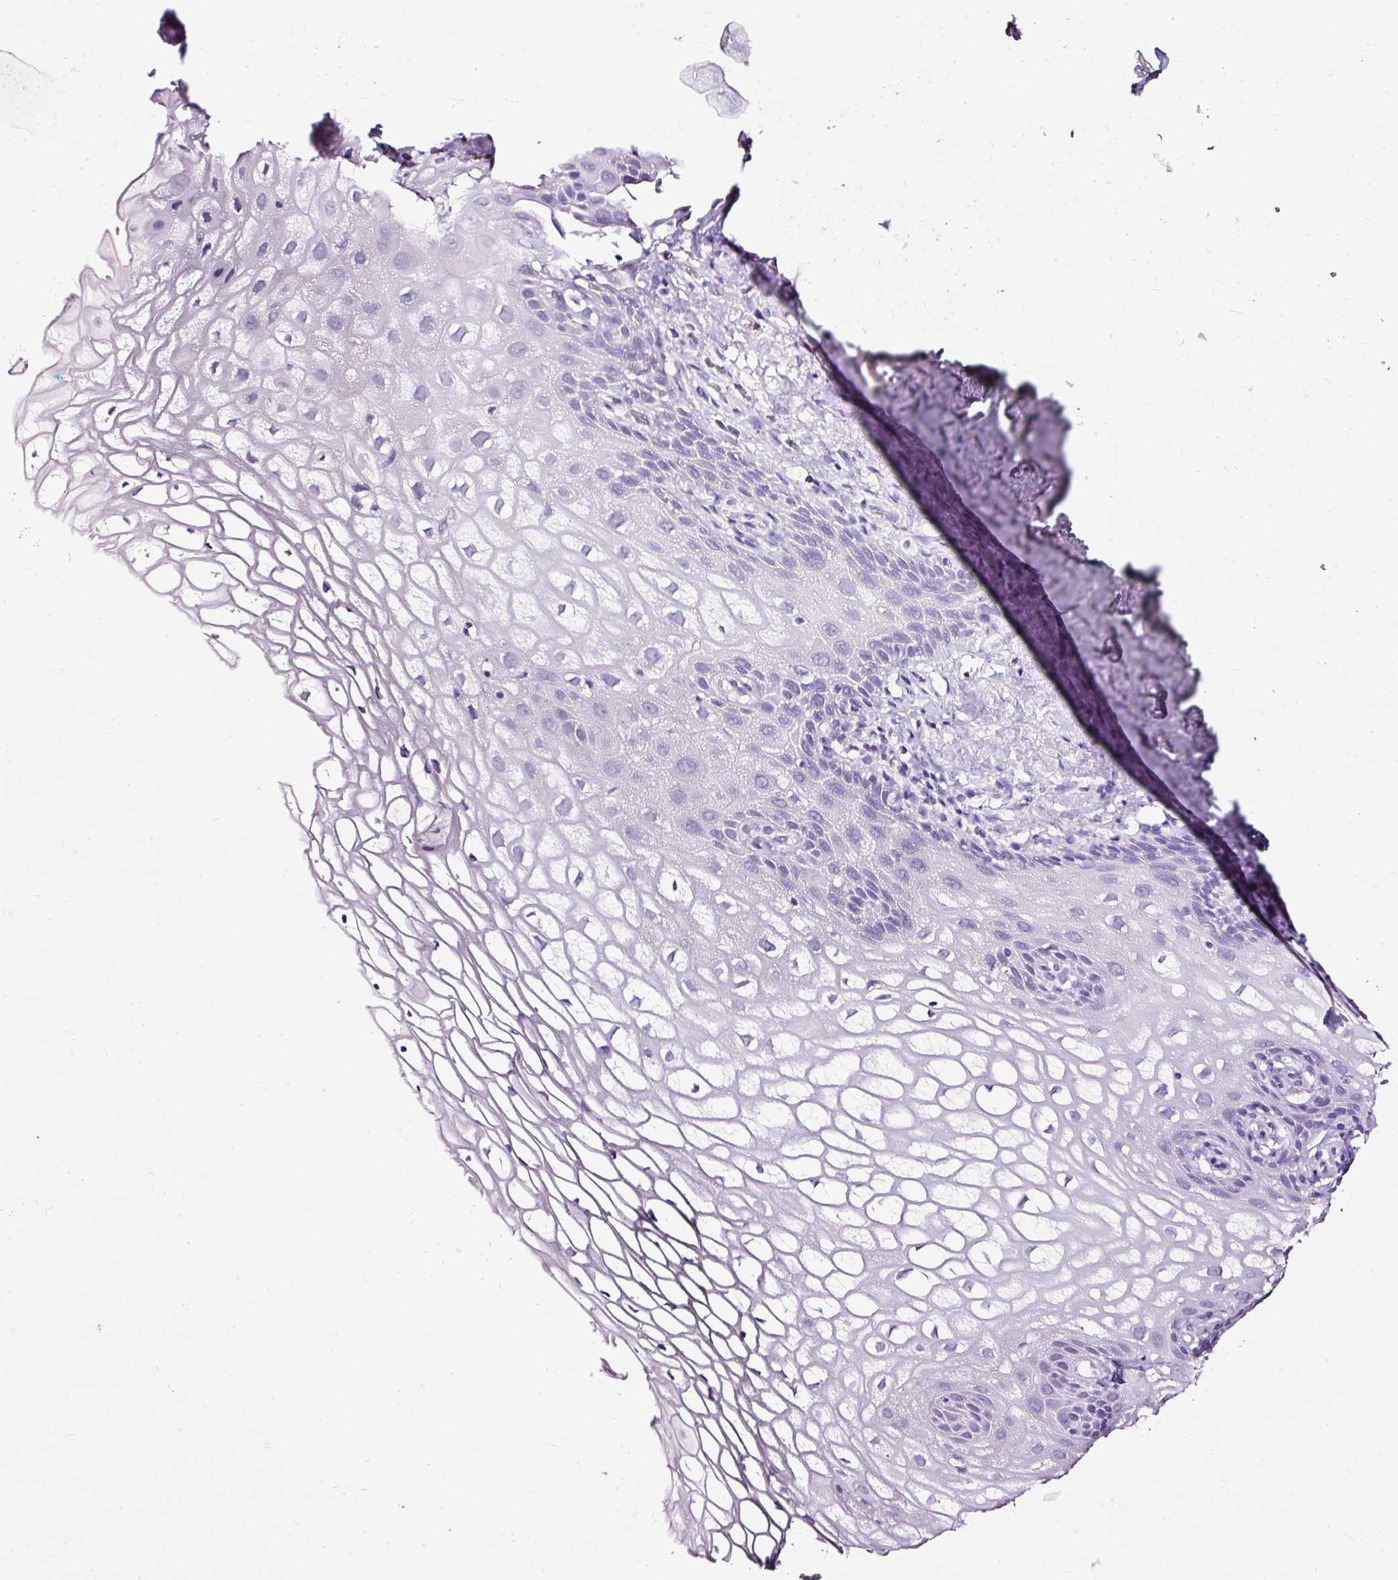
{"staining": {"intensity": "negative", "quantity": "none", "location": "none"}, "tissue": "vagina", "cell_type": "Squamous epithelial cells", "image_type": "normal", "snomed": [{"axis": "morphology", "description": "Normal tissue, NOS"}, {"axis": "morphology", "description": "Adenocarcinoma, NOS"}, {"axis": "topography", "description": "Rectum"}, {"axis": "topography", "description": "Vagina"}, {"axis": "topography", "description": "Peripheral nerve tissue"}], "caption": "DAB (3,3'-diaminobenzidine) immunohistochemical staining of normal vagina shows no significant positivity in squamous epithelial cells.", "gene": "SLC7A8", "patient": {"sex": "female", "age": 71}}